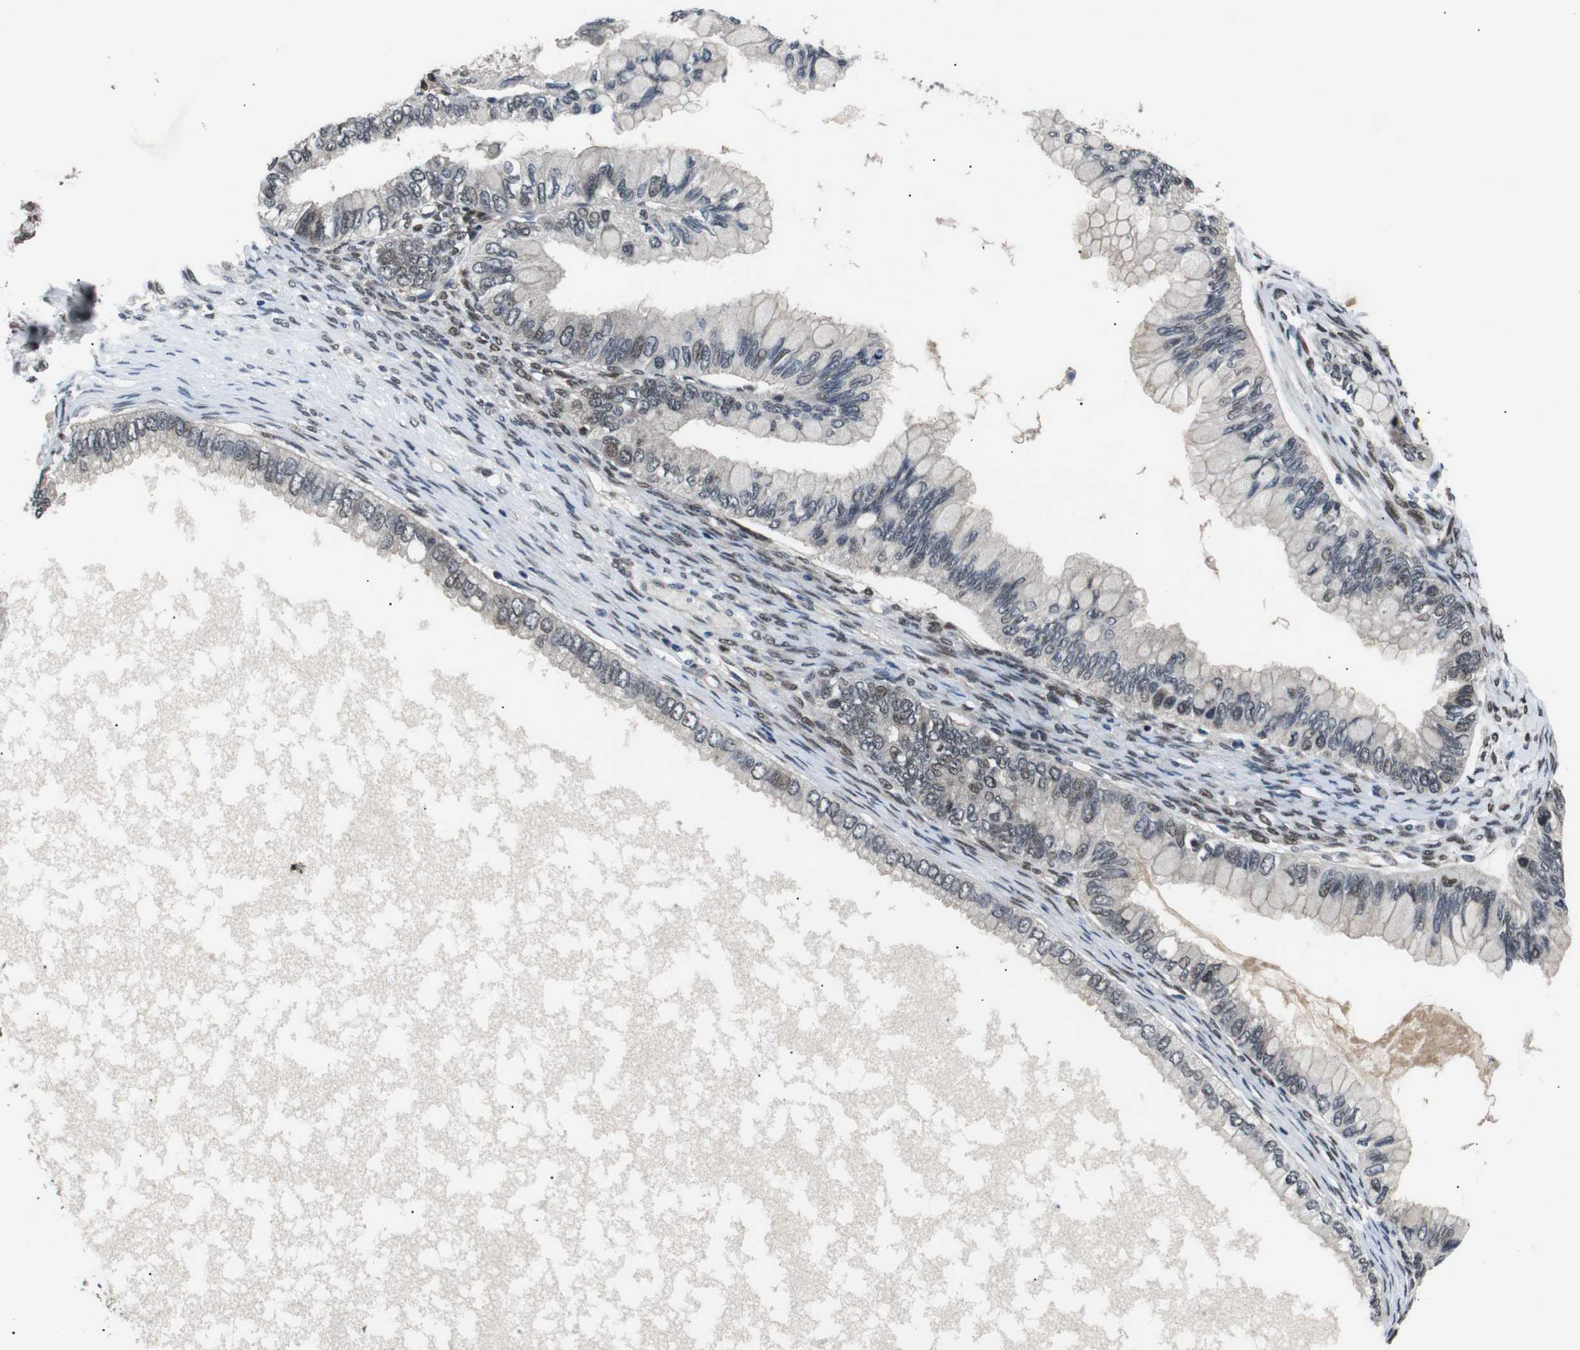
{"staining": {"intensity": "moderate", "quantity": "25%-75%", "location": "cytoplasmic/membranous,nuclear"}, "tissue": "ovarian cancer", "cell_type": "Tumor cells", "image_type": "cancer", "snomed": [{"axis": "morphology", "description": "Cystadenocarcinoma, mucinous, NOS"}, {"axis": "topography", "description": "Ovary"}], "caption": "Human ovarian cancer stained with a protein marker exhibits moderate staining in tumor cells.", "gene": "SKP1", "patient": {"sex": "female", "age": 80}}